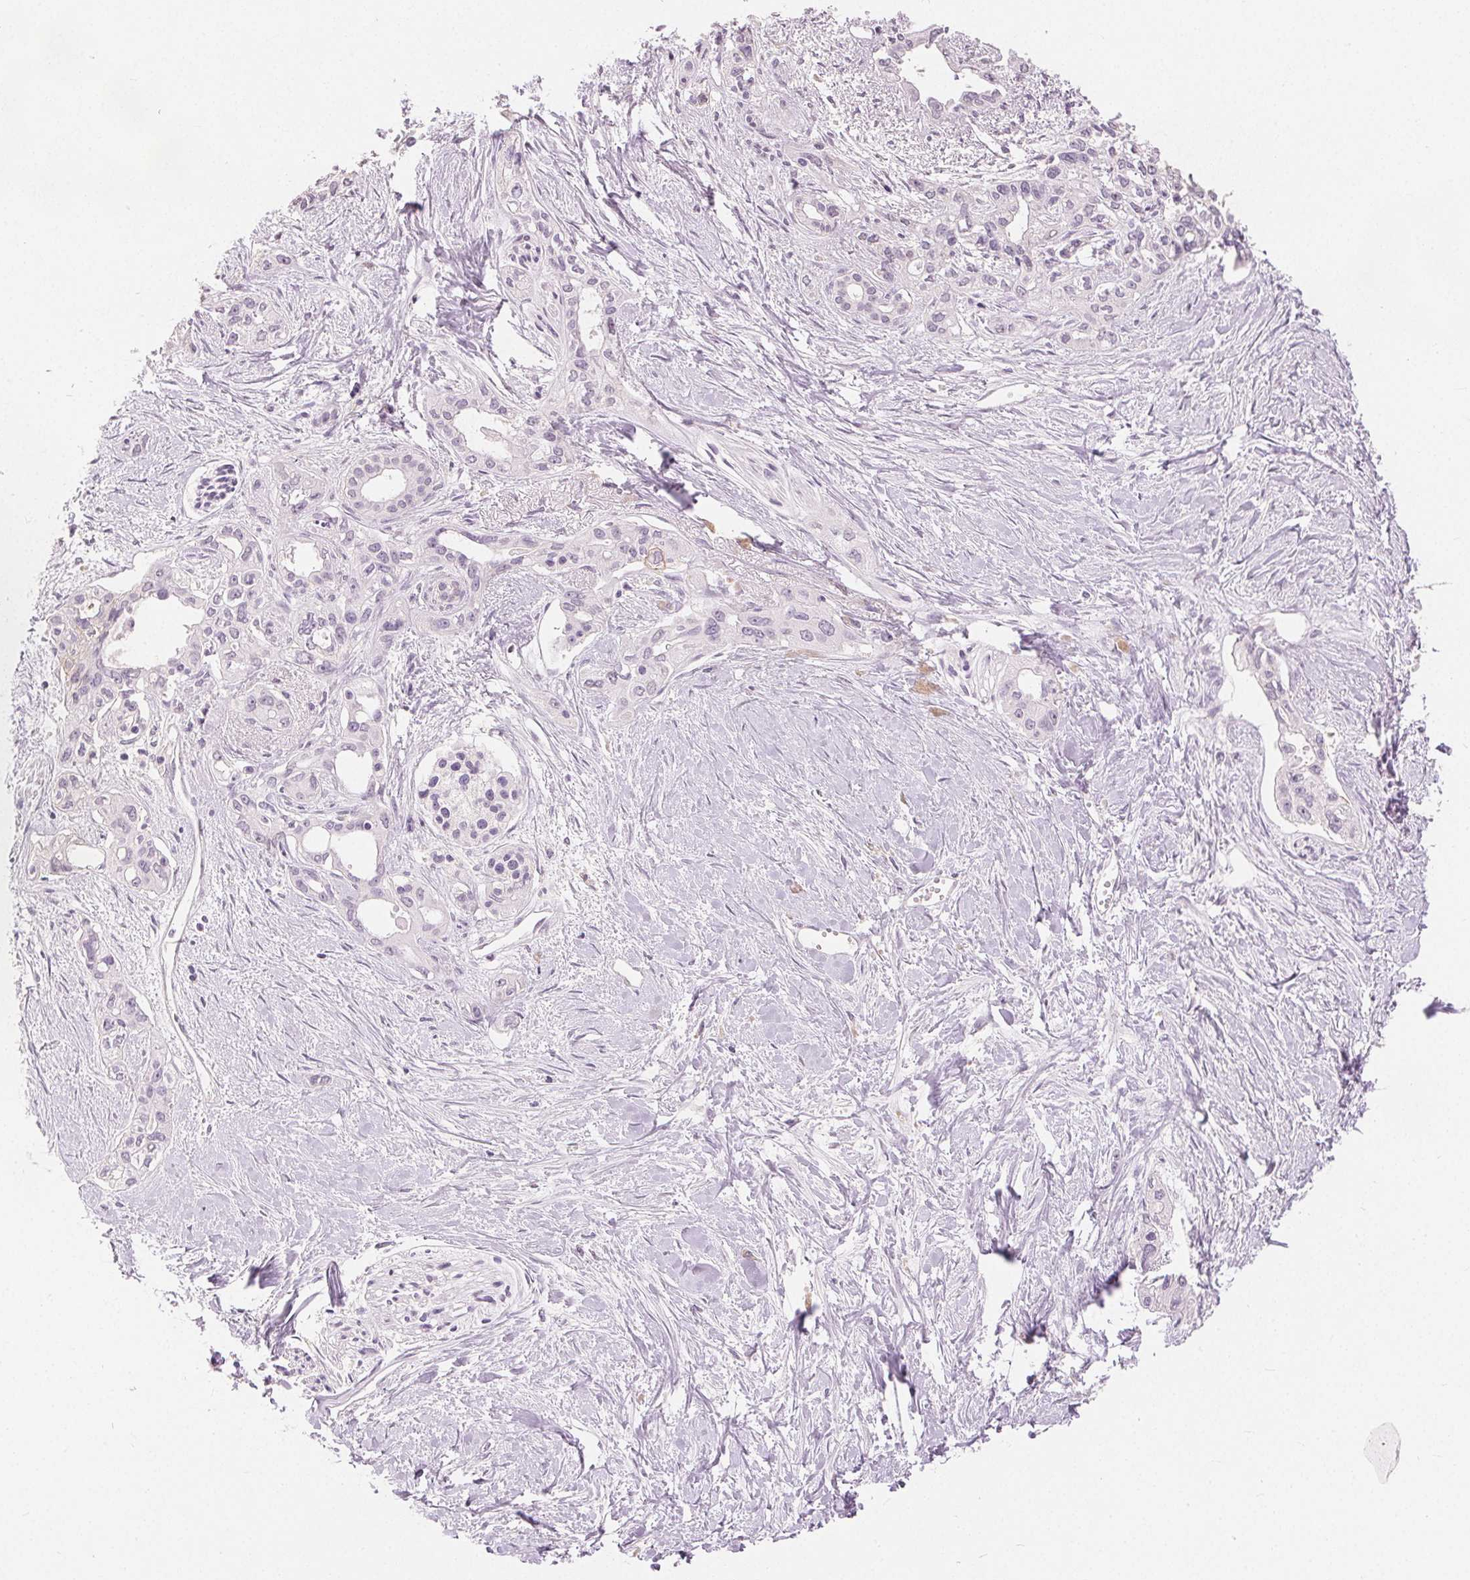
{"staining": {"intensity": "negative", "quantity": "none", "location": "none"}, "tissue": "pancreatic cancer", "cell_type": "Tumor cells", "image_type": "cancer", "snomed": [{"axis": "morphology", "description": "Adenocarcinoma, NOS"}, {"axis": "topography", "description": "Pancreas"}], "caption": "IHC image of neoplastic tissue: pancreatic cancer (adenocarcinoma) stained with DAB (3,3'-diaminobenzidine) shows no significant protein staining in tumor cells. (Brightfield microscopy of DAB immunohistochemistry at high magnification).", "gene": "CA12", "patient": {"sex": "female", "age": 50}}